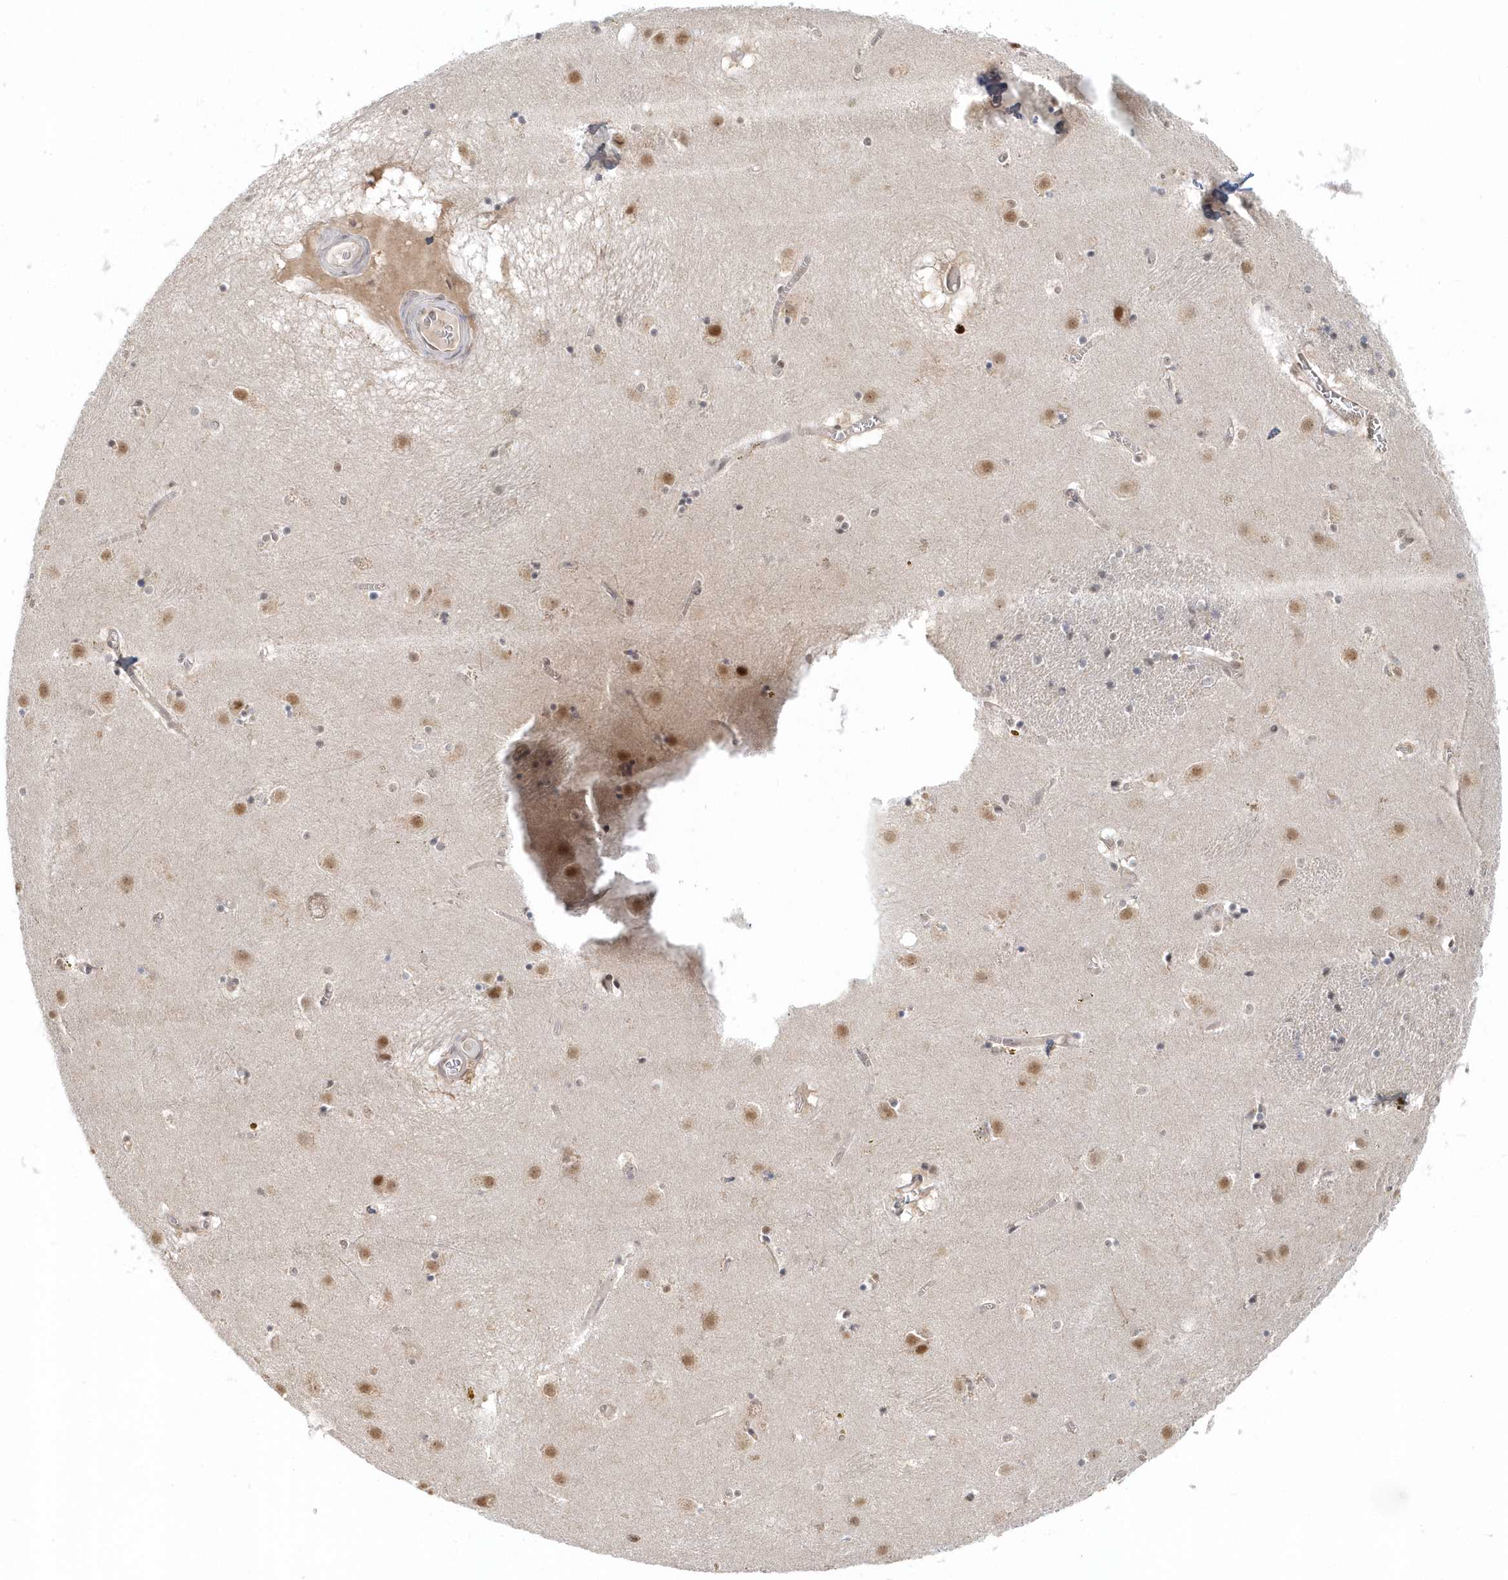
{"staining": {"intensity": "moderate", "quantity": "<25%", "location": "nuclear"}, "tissue": "caudate", "cell_type": "Glial cells", "image_type": "normal", "snomed": [{"axis": "morphology", "description": "Normal tissue, NOS"}, {"axis": "topography", "description": "Lateral ventricle wall"}], "caption": "The immunohistochemical stain highlights moderate nuclear expression in glial cells of normal caudate. (DAB IHC with brightfield microscopy, high magnification).", "gene": "PSMD6", "patient": {"sex": "male", "age": 70}}